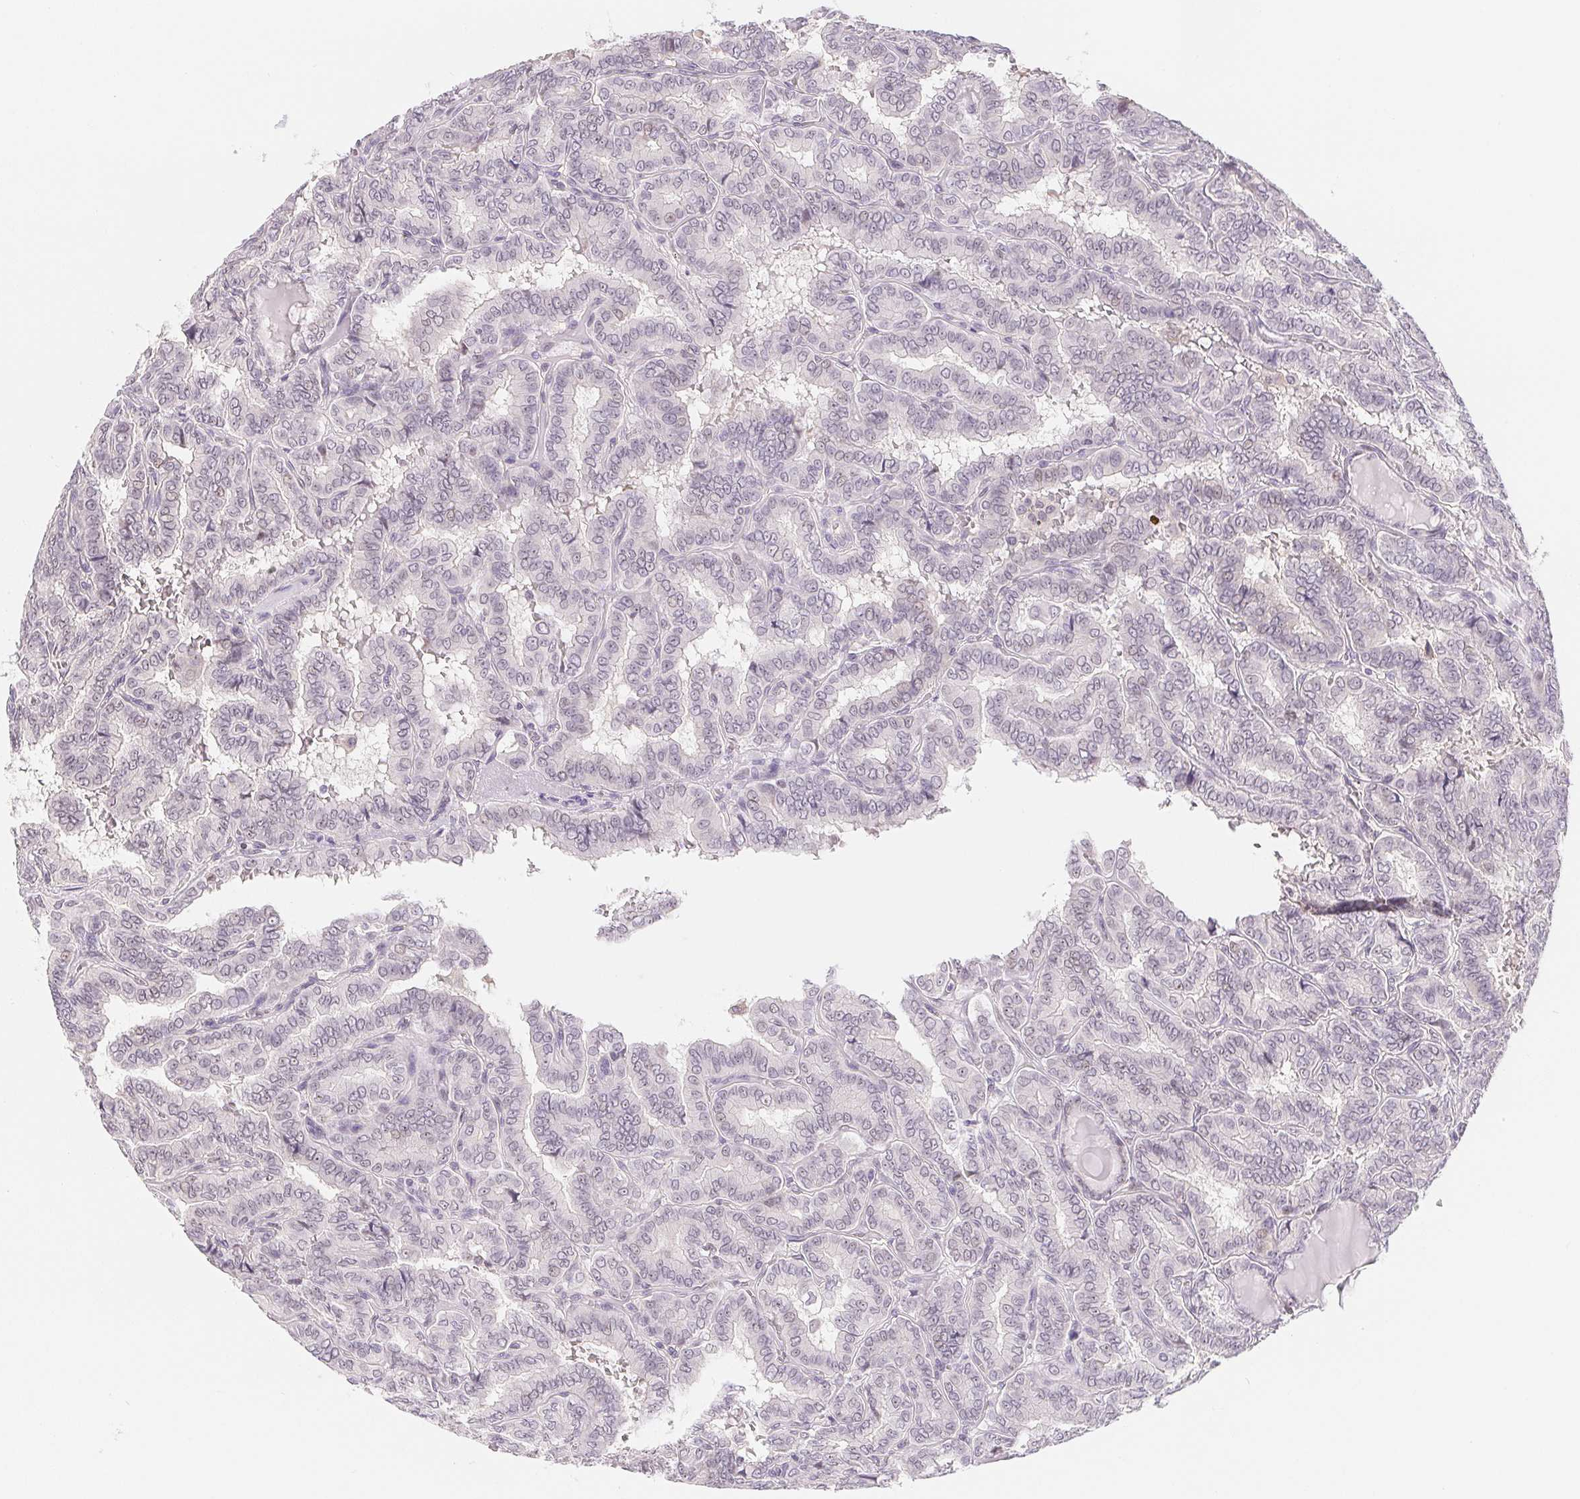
{"staining": {"intensity": "negative", "quantity": "none", "location": "none"}, "tissue": "thyroid cancer", "cell_type": "Tumor cells", "image_type": "cancer", "snomed": [{"axis": "morphology", "description": "Papillary adenocarcinoma, NOS"}, {"axis": "topography", "description": "Thyroid gland"}], "caption": "This is an immunohistochemistry (IHC) histopathology image of thyroid papillary adenocarcinoma. There is no expression in tumor cells.", "gene": "LCA5L", "patient": {"sex": "female", "age": 46}}